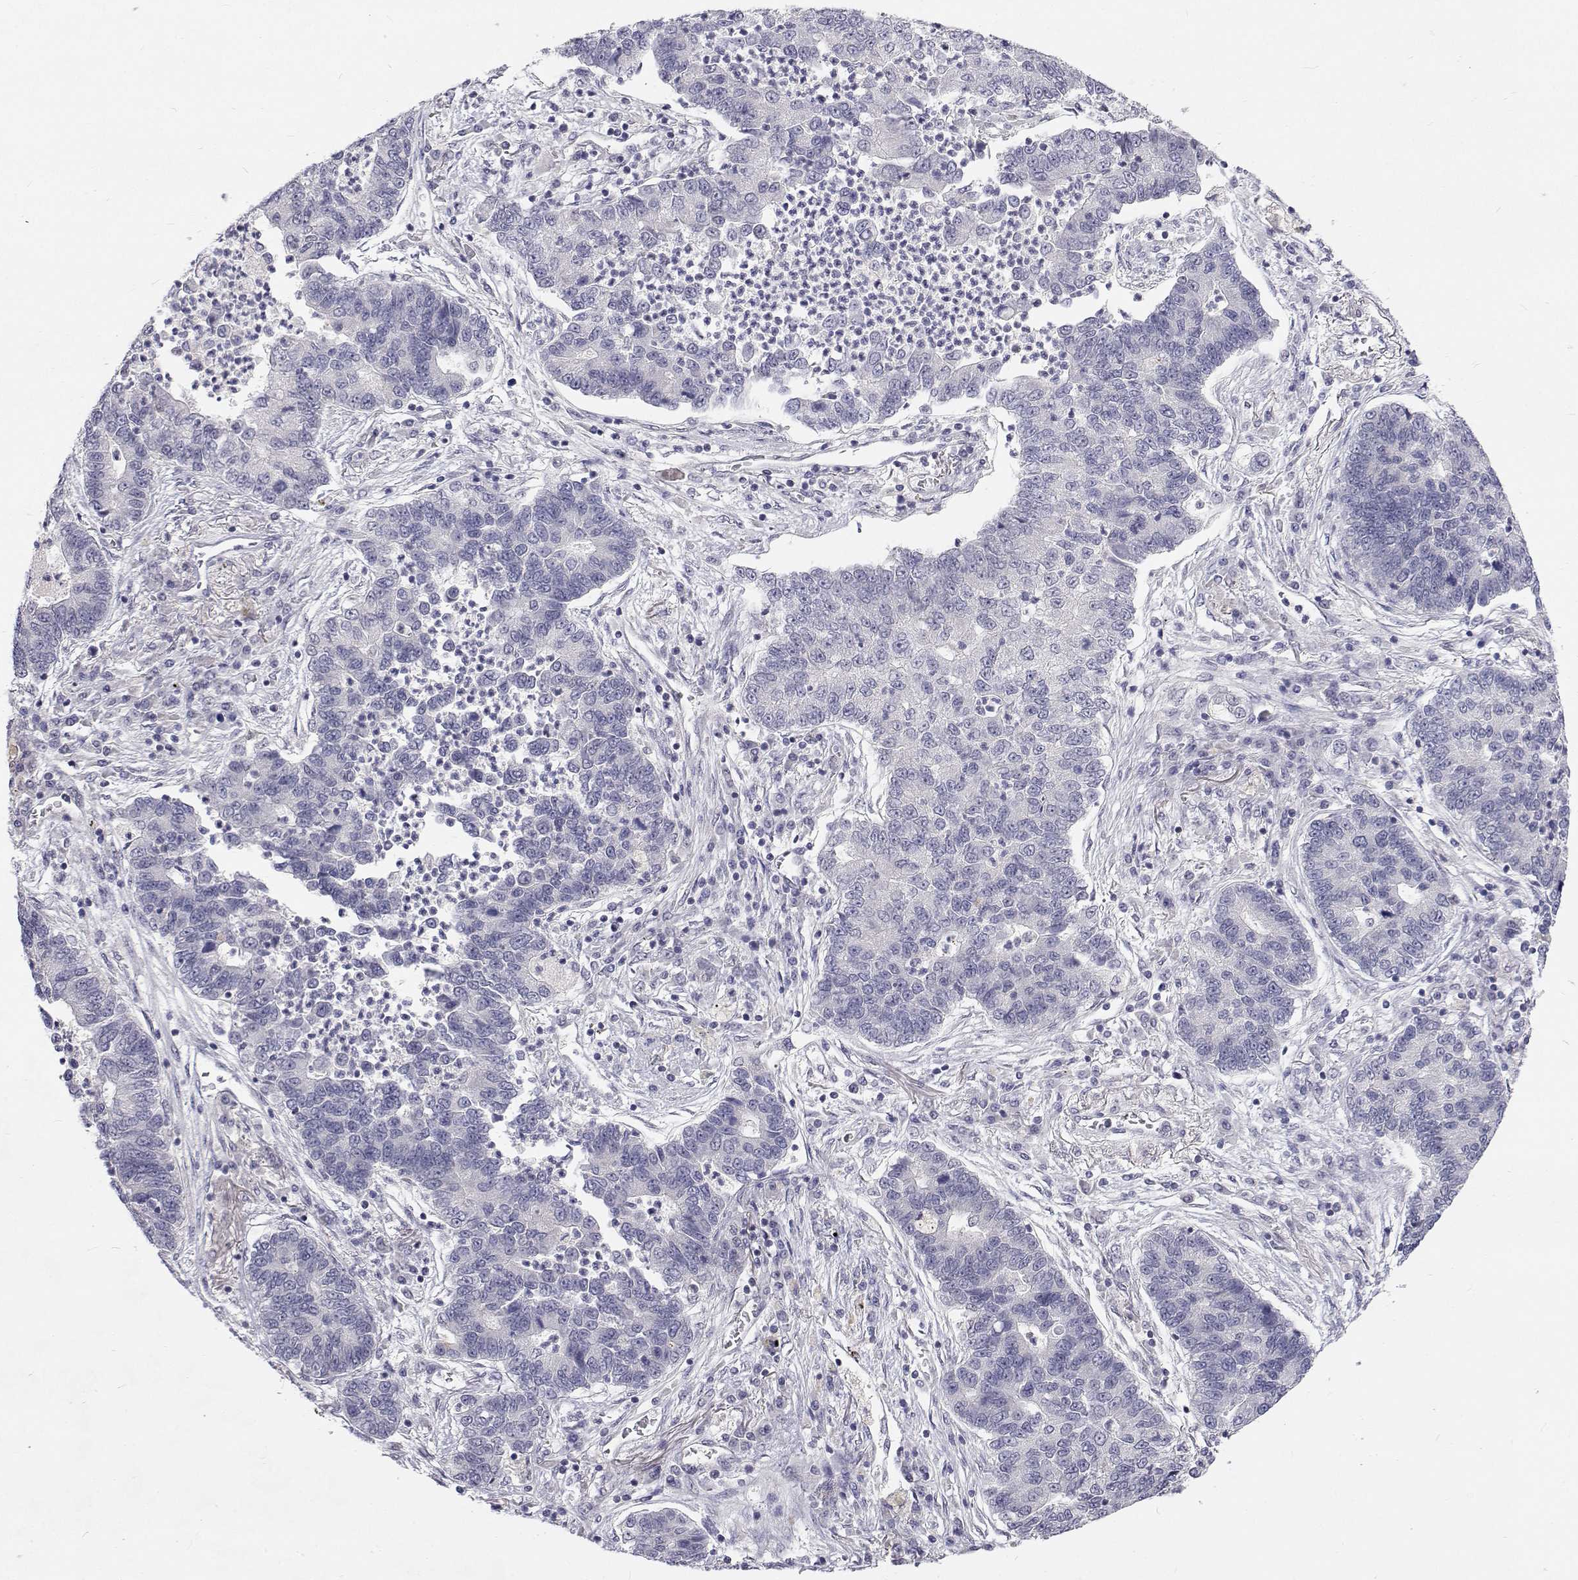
{"staining": {"intensity": "negative", "quantity": "none", "location": "none"}, "tissue": "lung cancer", "cell_type": "Tumor cells", "image_type": "cancer", "snomed": [{"axis": "morphology", "description": "Adenocarcinoma, NOS"}, {"axis": "topography", "description": "Lung"}], "caption": "The immunohistochemistry (IHC) photomicrograph has no significant expression in tumor cells of adenocarcinoma (lung) tissue.", "gene": "MYPN", "patient": {"sex": "female", "age": 57}}